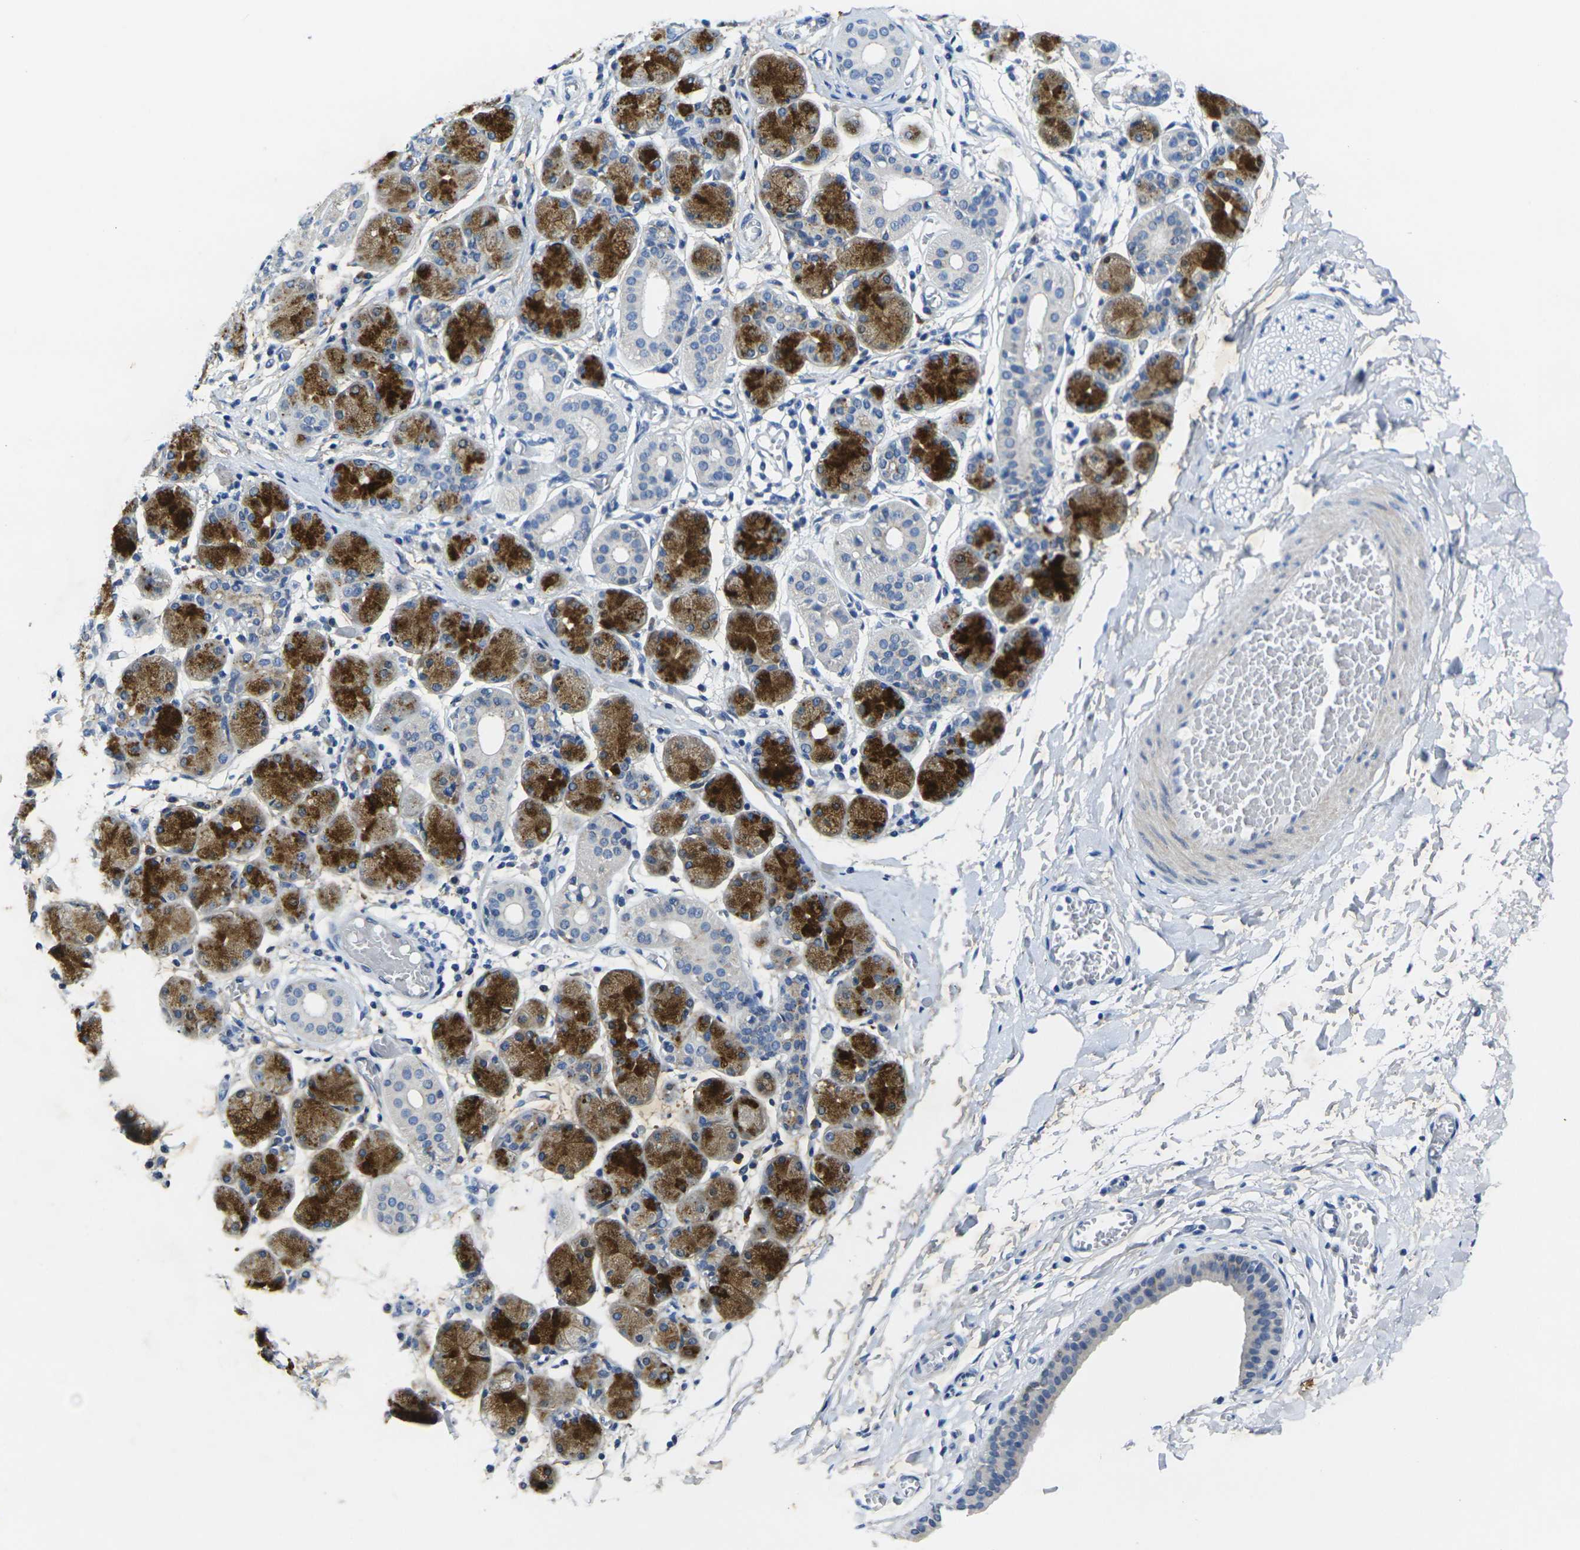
{"staining": {"intensity": "strong", "quantity": ">75%", "location": "cytoplasmic/membranous"}, "tissue": "salivary gland", "cell_type": "Glandular cells", "image_type": "normal", "snomed": [{"axis": "morphology", "description": "Normal tissue, NOS"}, {"axis": "topography", "description": "Salivary gland"}], "caption": "Strong cytoplasmic/membranous protein staining is identified in about >75% of glandular cells in salivary gland. Immunohistochemistry (ihc) stains the protein in brown and the nuclei are stained blue.", "gene": "CRK", "patient": {"sex": "female", "age": 24}}